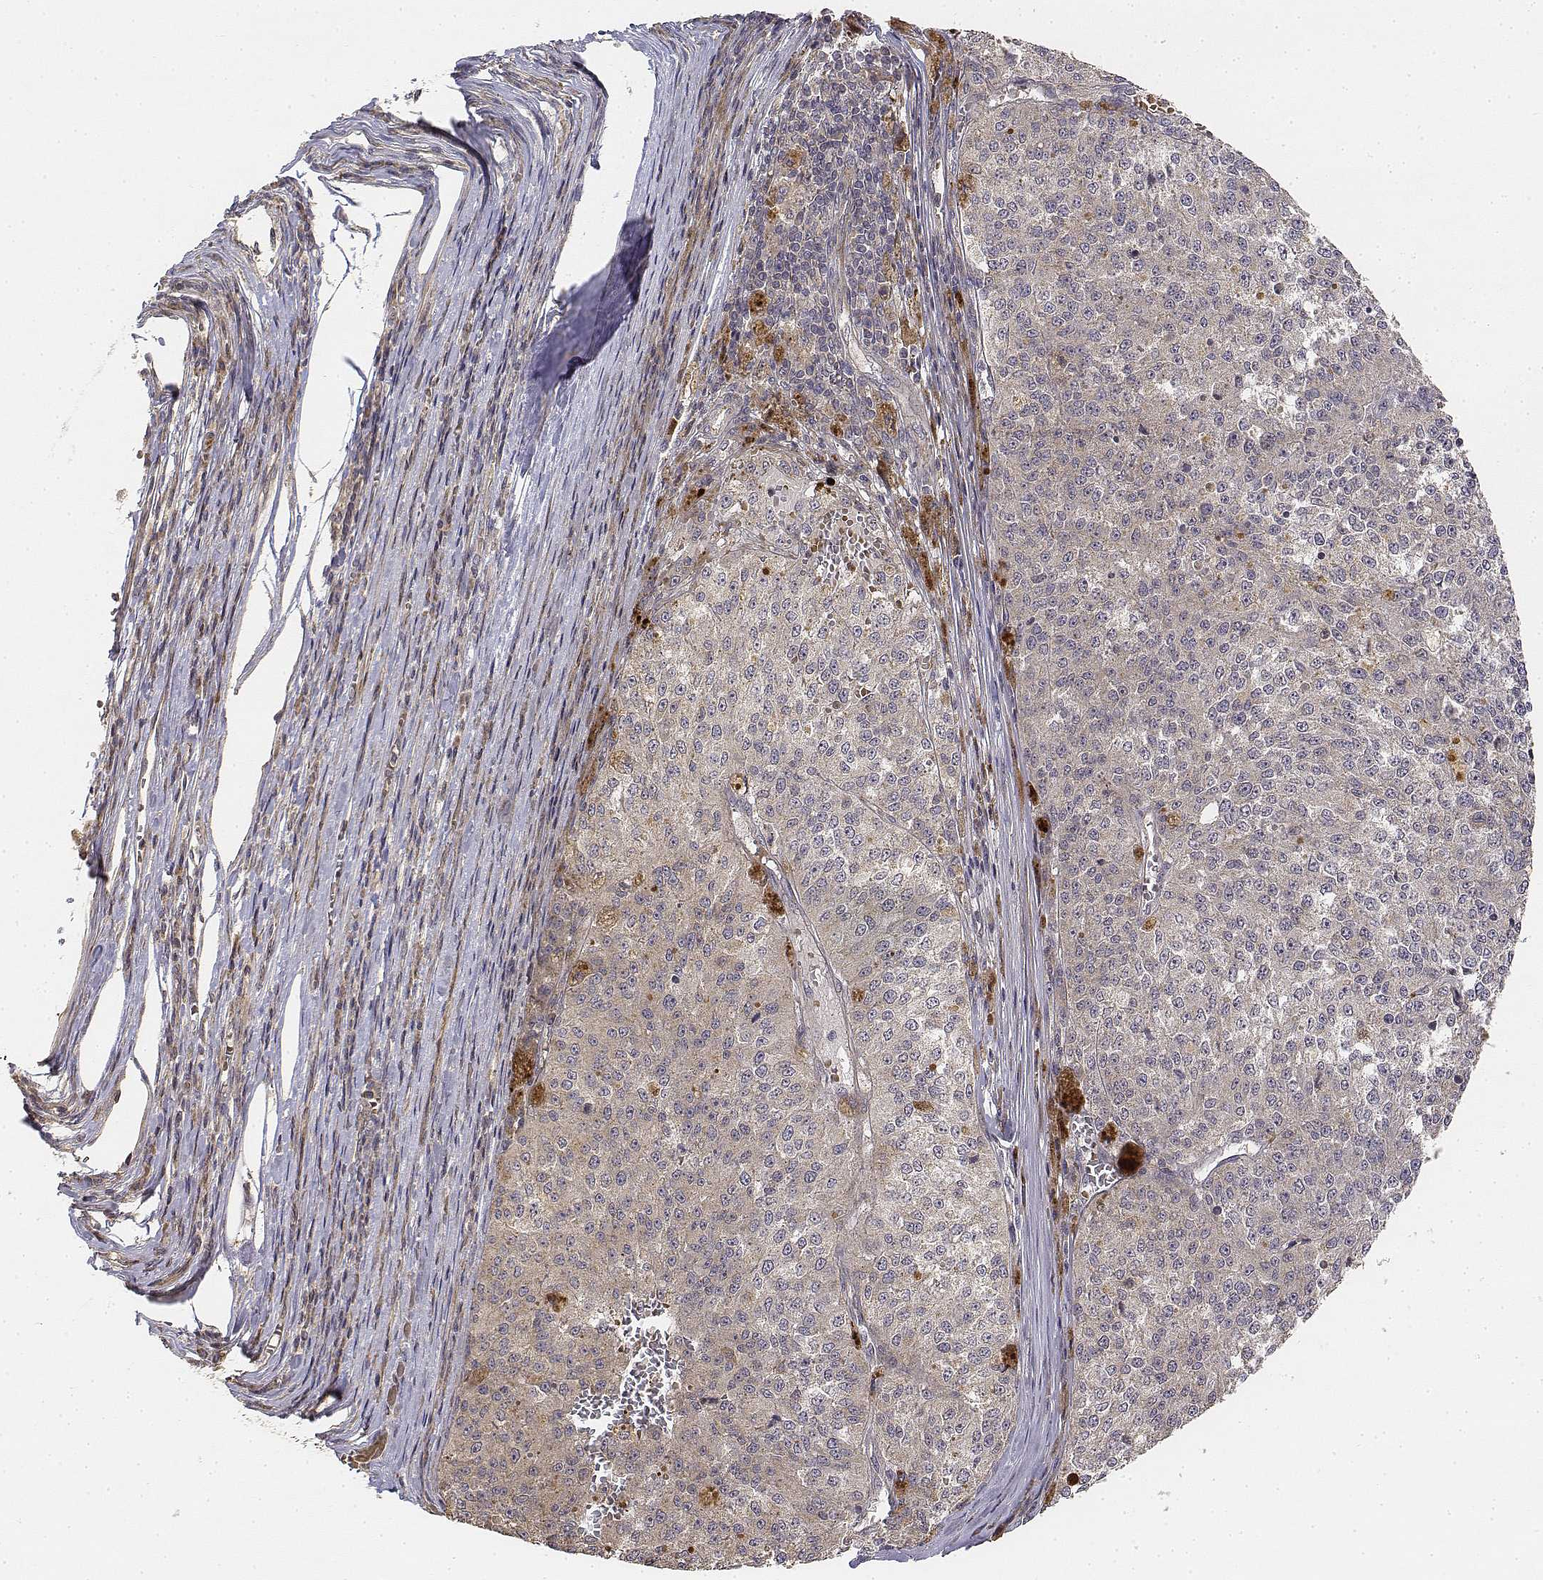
{"staining": {"intensity": "weak", "quantity": "<25%", "location": "cytoplasmic/membranous"}, "tissue": "melanoma", "cell_type": "Tumor cells", "image_type": "cancer", "snomed": [{"axis": "morphology", "description": "Malignant melanoma, Metastatic site"}, {"axis": "topography", "description": "Lymph node"}], "caption": "Immunohistochemistry (IHC) histopathology image of malignant melanoma (metastatic site) stained for a protein (brown), which reveals no staining in tumor cells.", "gene": "FBXO21", "patient": {"sex": "female", "age": 64}}